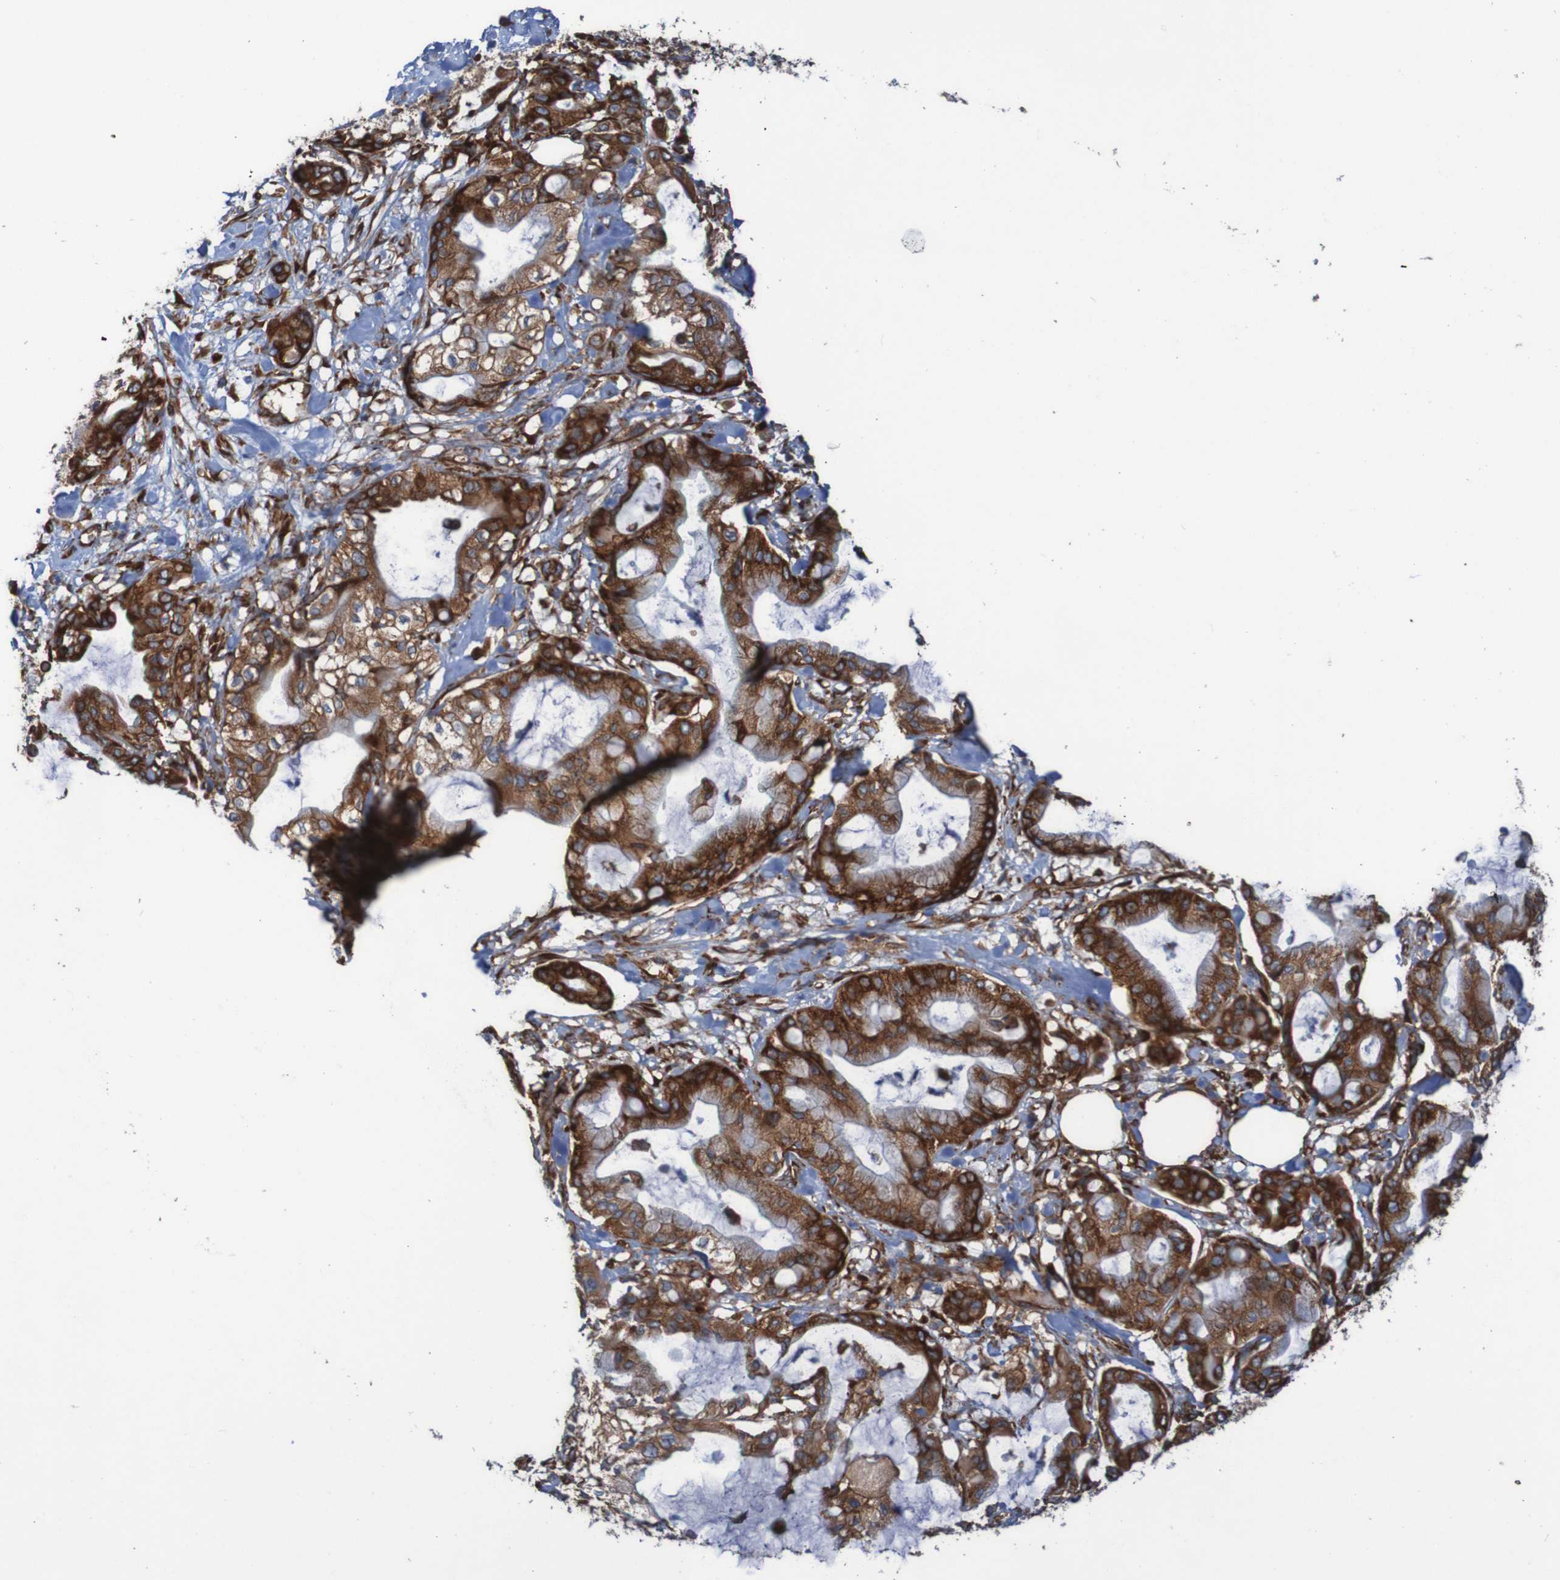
{"staining": {"intensity": "strong", "quantity": ">75%", "location": "cytoplasmic/membranous"}, "tissue": "pancreatic cancer", "cell_type": "Tumor cells", "image_type": "cancer", "snomed": [{"axis": "morphology", "description": "Adenocarcinoma, NOS"}, {"axis": "morphology", "description": "Adenocarcinoma, metastatic, NOS"}, {"axis": "topography", "description": "Lymph node"}, {"axis": "topography", "description": "Pancreas"}, {"axis": "topography", "description": "Duodenum"}], "caption": "Pancreatic cancer was stained to show a protein in brown. There is high levels of strong cytoplasmic/membranous expression in about >75% of tumor cells.", "gene": "RPL10", "patient": {"sex": "female", "age": 64}}